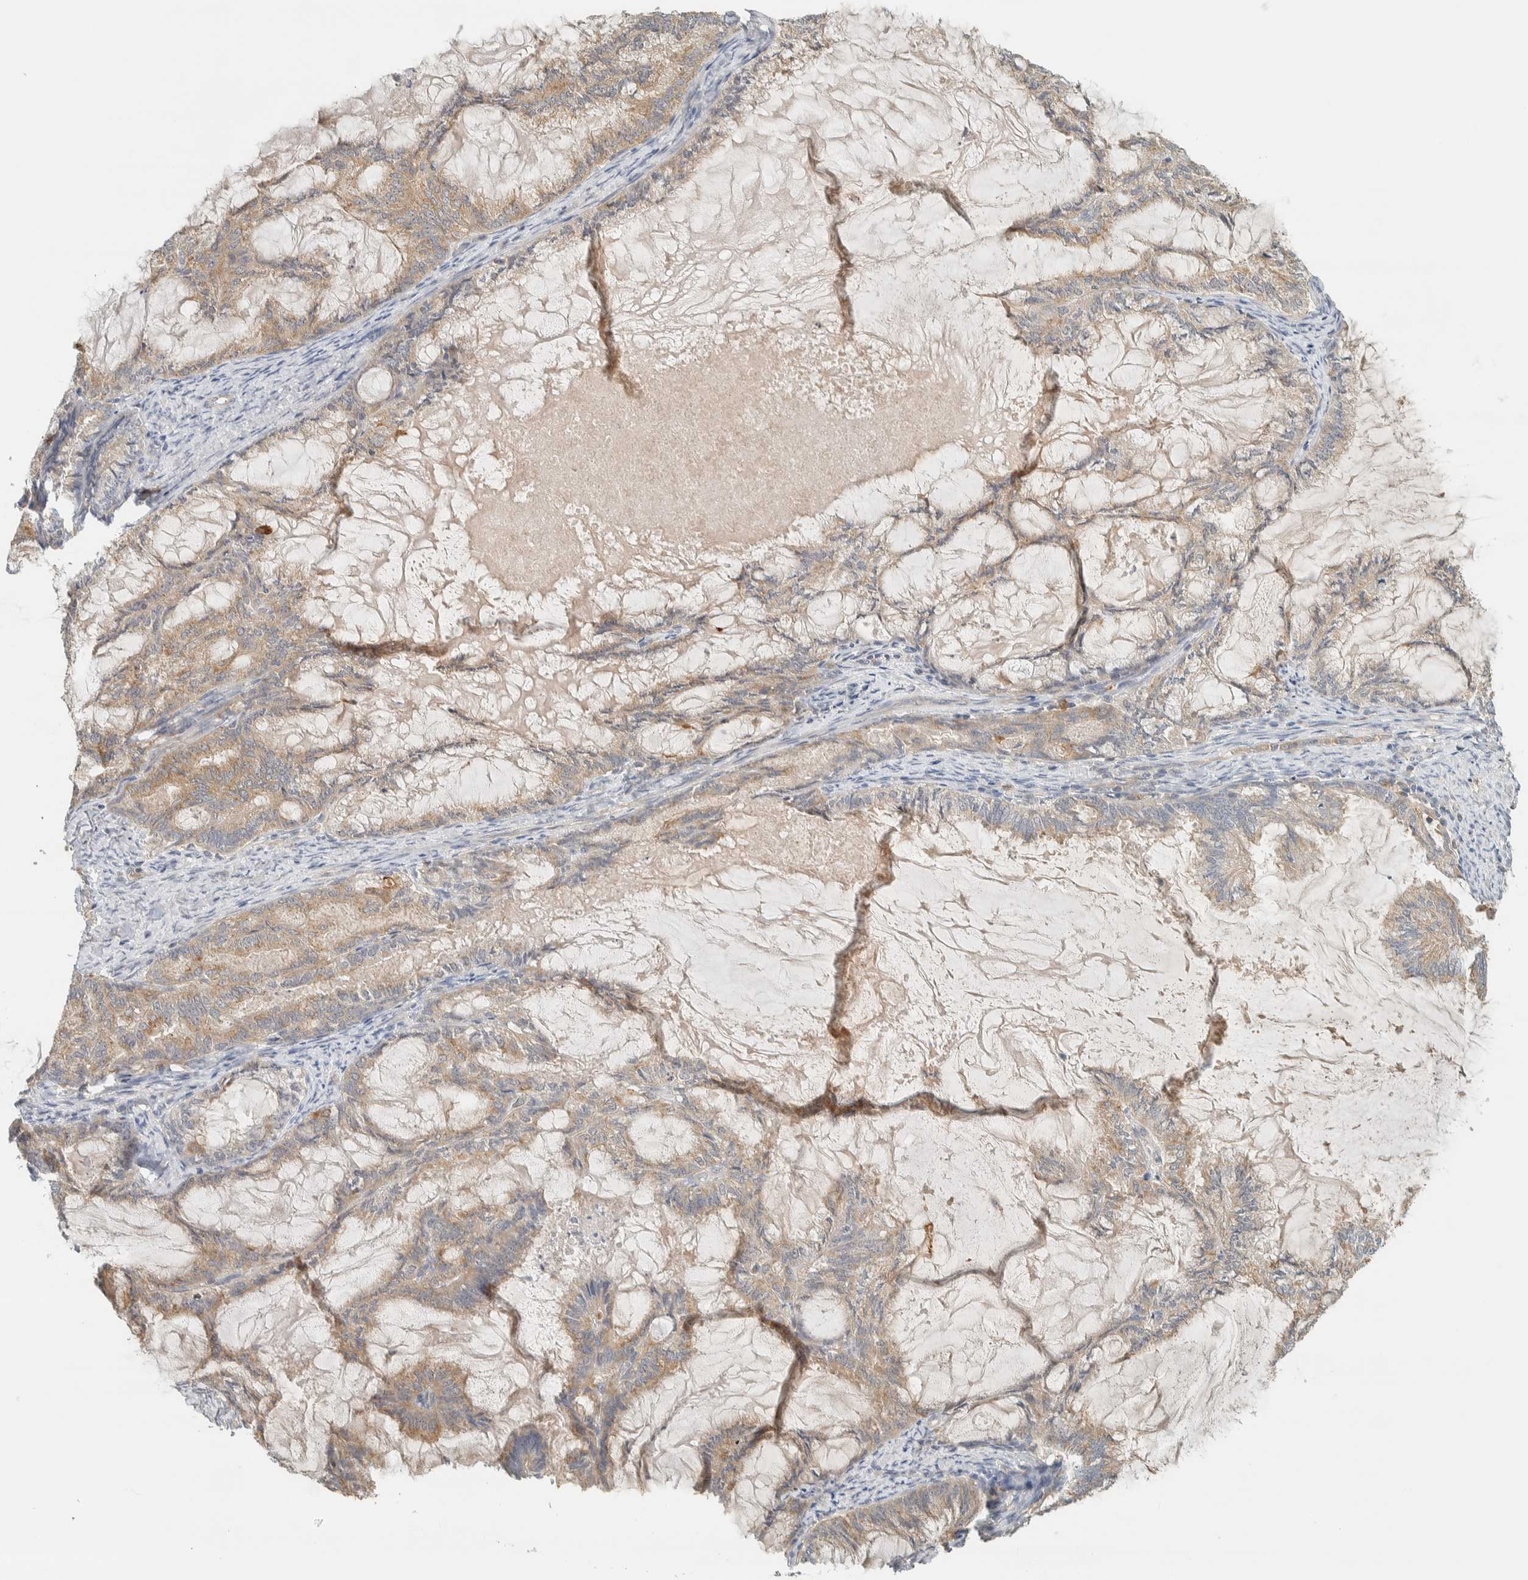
{"staining": {"intensity": "moderate", "quantity": "25%-75%", "location": "cytoplasmic/membranous"}, "tissue": "endometrial cancer", "cell_type": "Tumor cells", "image_type": "cancer", "snomed": [{"axis": "morphology", "description": "Adenocarcinoma, NOS"}, {"axis": "topography", "description": "Endometrium"}], "caption": "Immunohistochemical staining of human endometrial cancer shows medium levels of moderate cytoplasmic/membranous positivity in approximately 25%-75% of tumor cells.", "gene": "RAB11FIP1", "patient": {"sex": "female", "age": 86}}